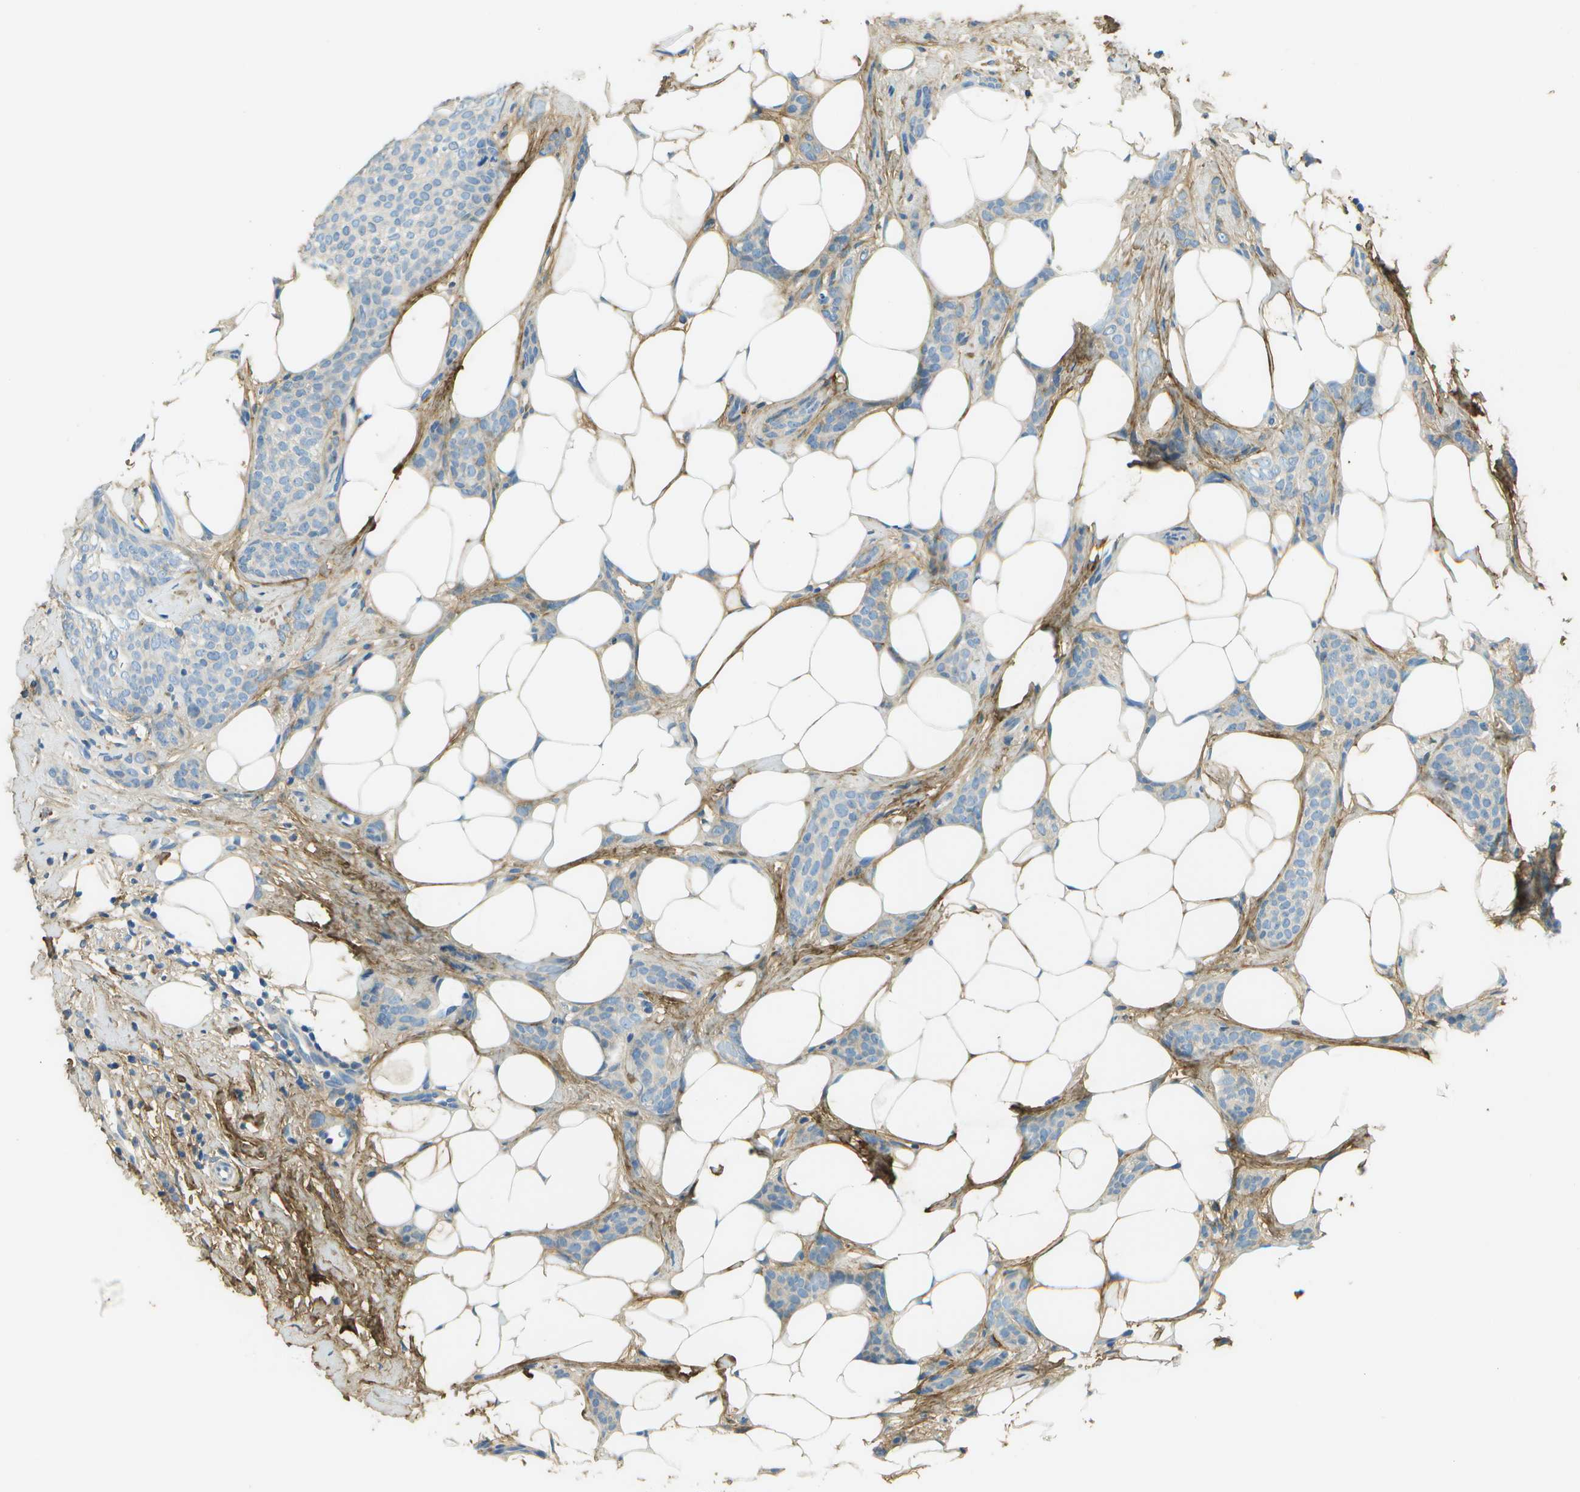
{"staining": {"intensity": "negative", "quantity": "none", "location": "none"}, "tissue": "breast cancer", "cell_type": "Tumor cells", "image_type": "cancer", "snomed": [{"axis": "morphology", "description": "Lobular carcinoma"}, {"axis": "topography", "description": "Skin"}, {"axis": "topography", "description": "Breast"}], "caption": "Histopathology image shows no protein positivity in tumor cells of breast cancer (lobular carcinoma) tissue.", "gene": "DCN", "patient": {"sex": "female", "age": 46}}